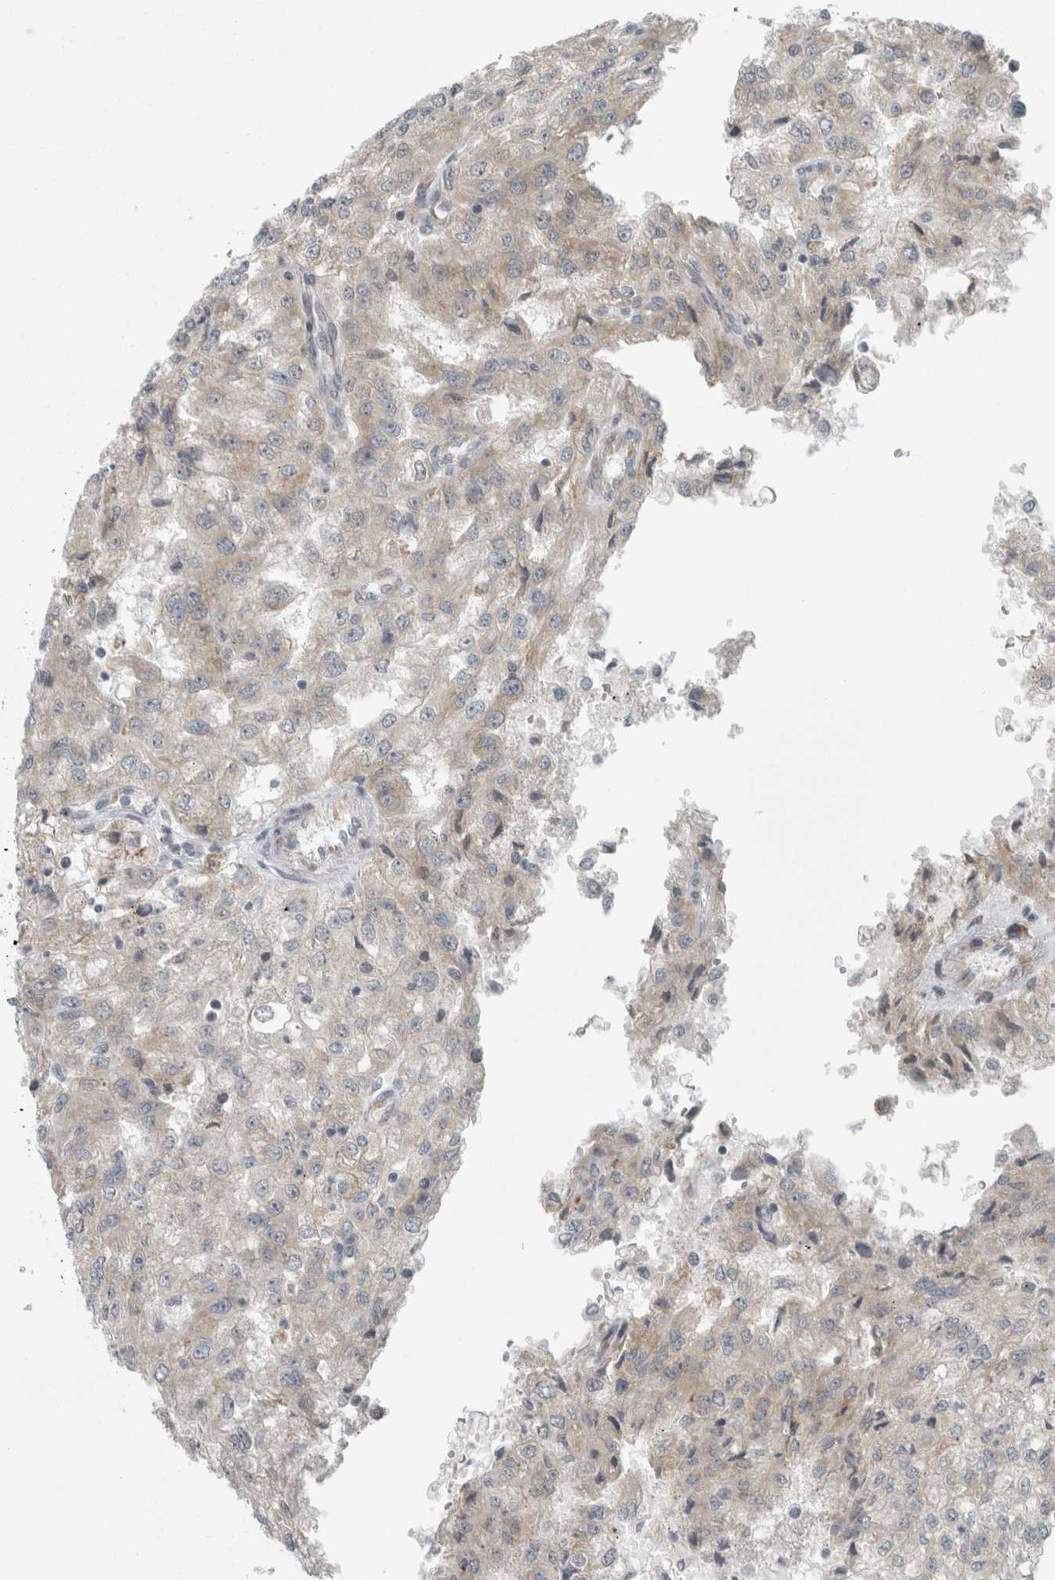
{"staining": {"intensity": "weak", "quantity": "<25%", "location": "cytoplasmic/membranous"}, "tissue": "renal cancer", "cell_type": "Tumor cells", "image_type": "cancer", "snomed": [{"axis": "morphology", "description": "Adenocarcinoma, NOS"}, {"axis": "topography", "description": "Kidney"}], "caption": "Tumor cells are negative for brown protein staining in renal adenocarcinoma.", "gene": "KIF1C", "patient": {"sex": "female", "age": 54}}